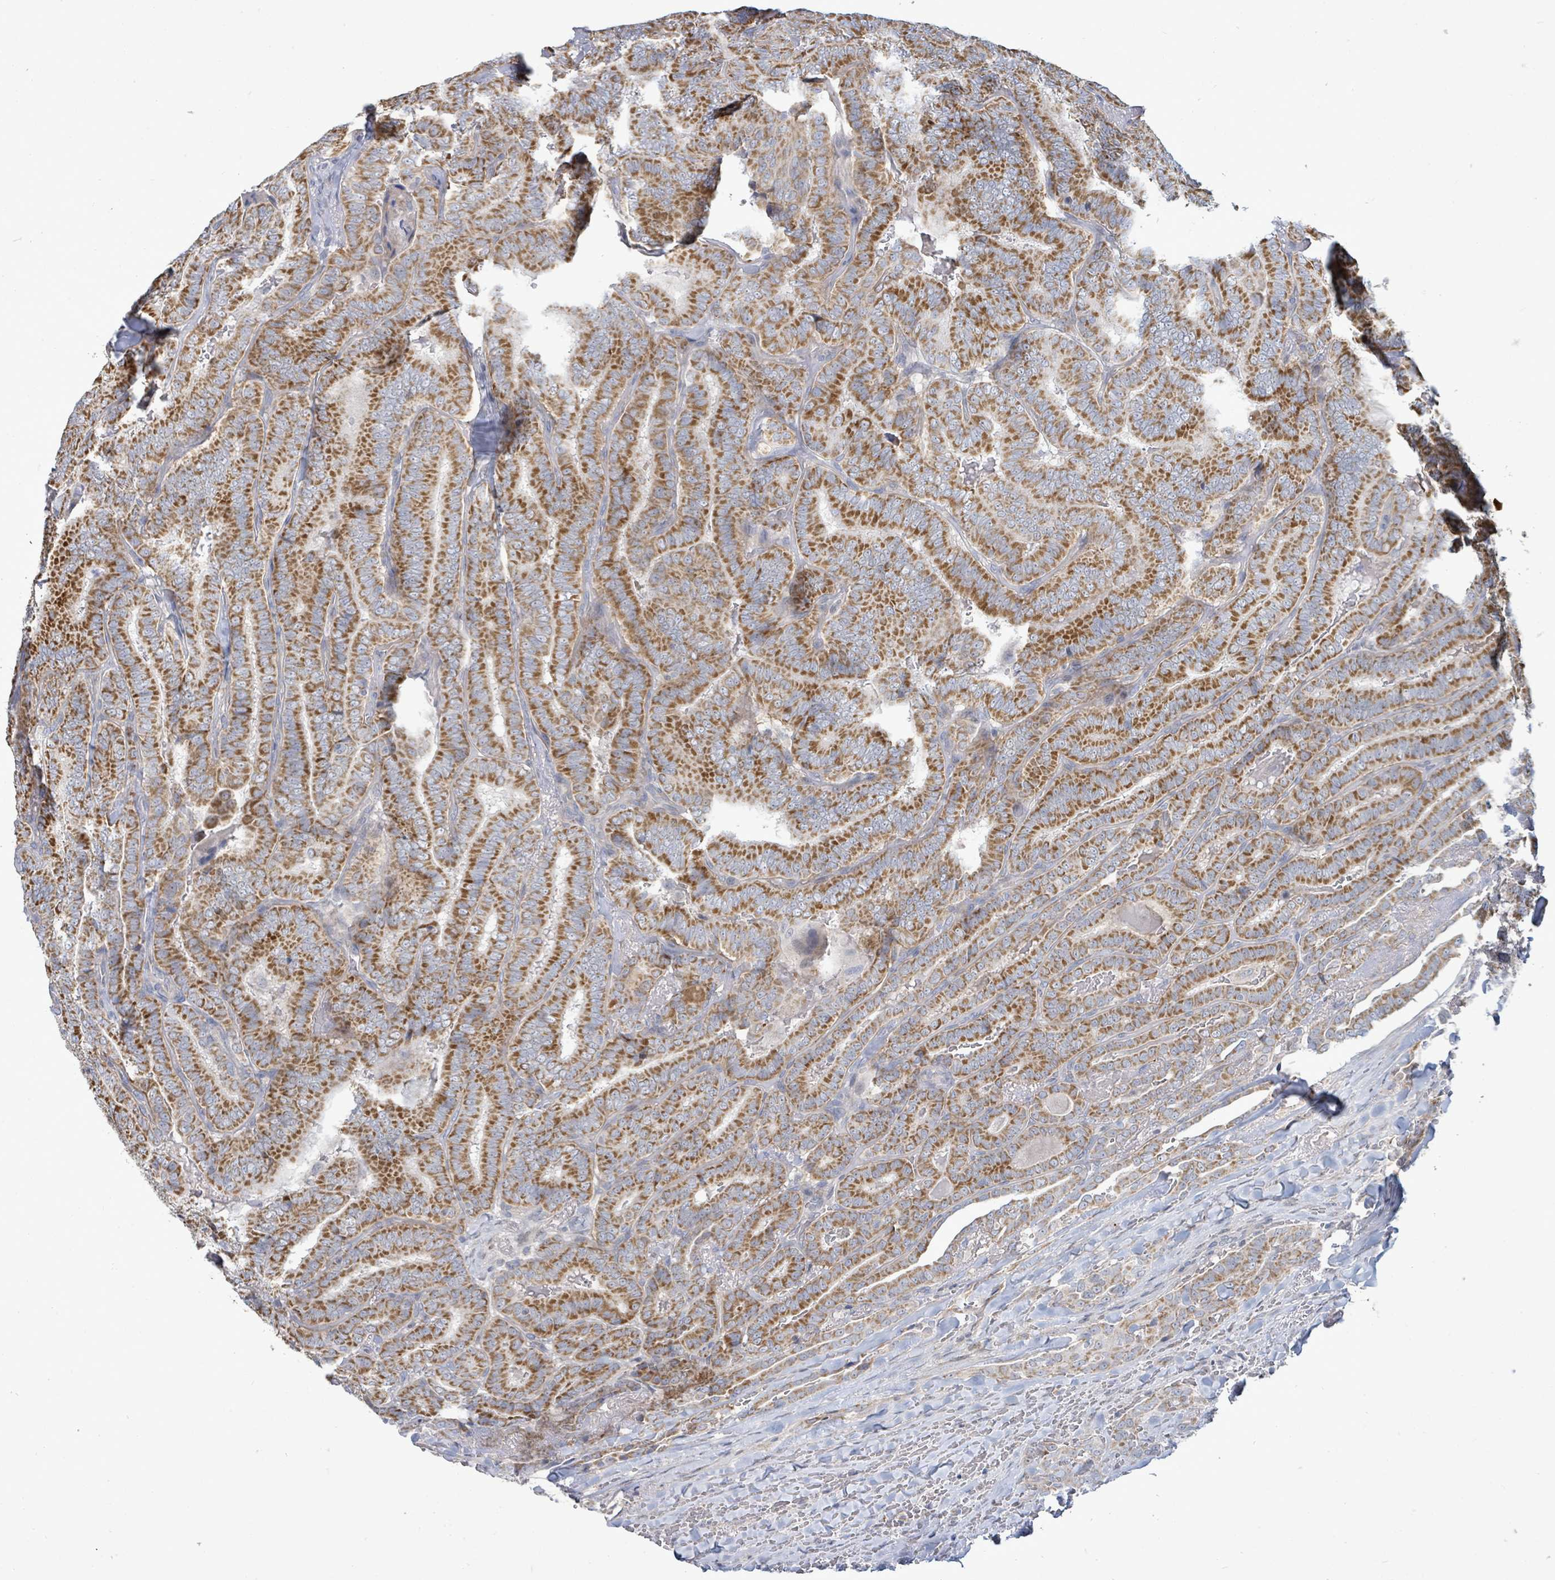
{"staining": {"intensity": "moderate", "quantity": ">75%", "location": "cytoplasmic/membranous"}, "tissue": "thyroid cancer", "cell_type": "Tumor cells", "image_type": "cancer", "snomed": [{"axis": "morphology", "description": "Papillary adenocarcinoma, NOS"}, {"axis": "topography", "description": "Thyroid gland"}], "caption": "The photomicrograph displays a brown stain indicating the presence of a protein in the cytoplasmic/membranous of tumor cells in thyroid papillary adenocarcinoma.", "gene": "ZFPM1", "patient": {"sex": "male", "age": 61}}